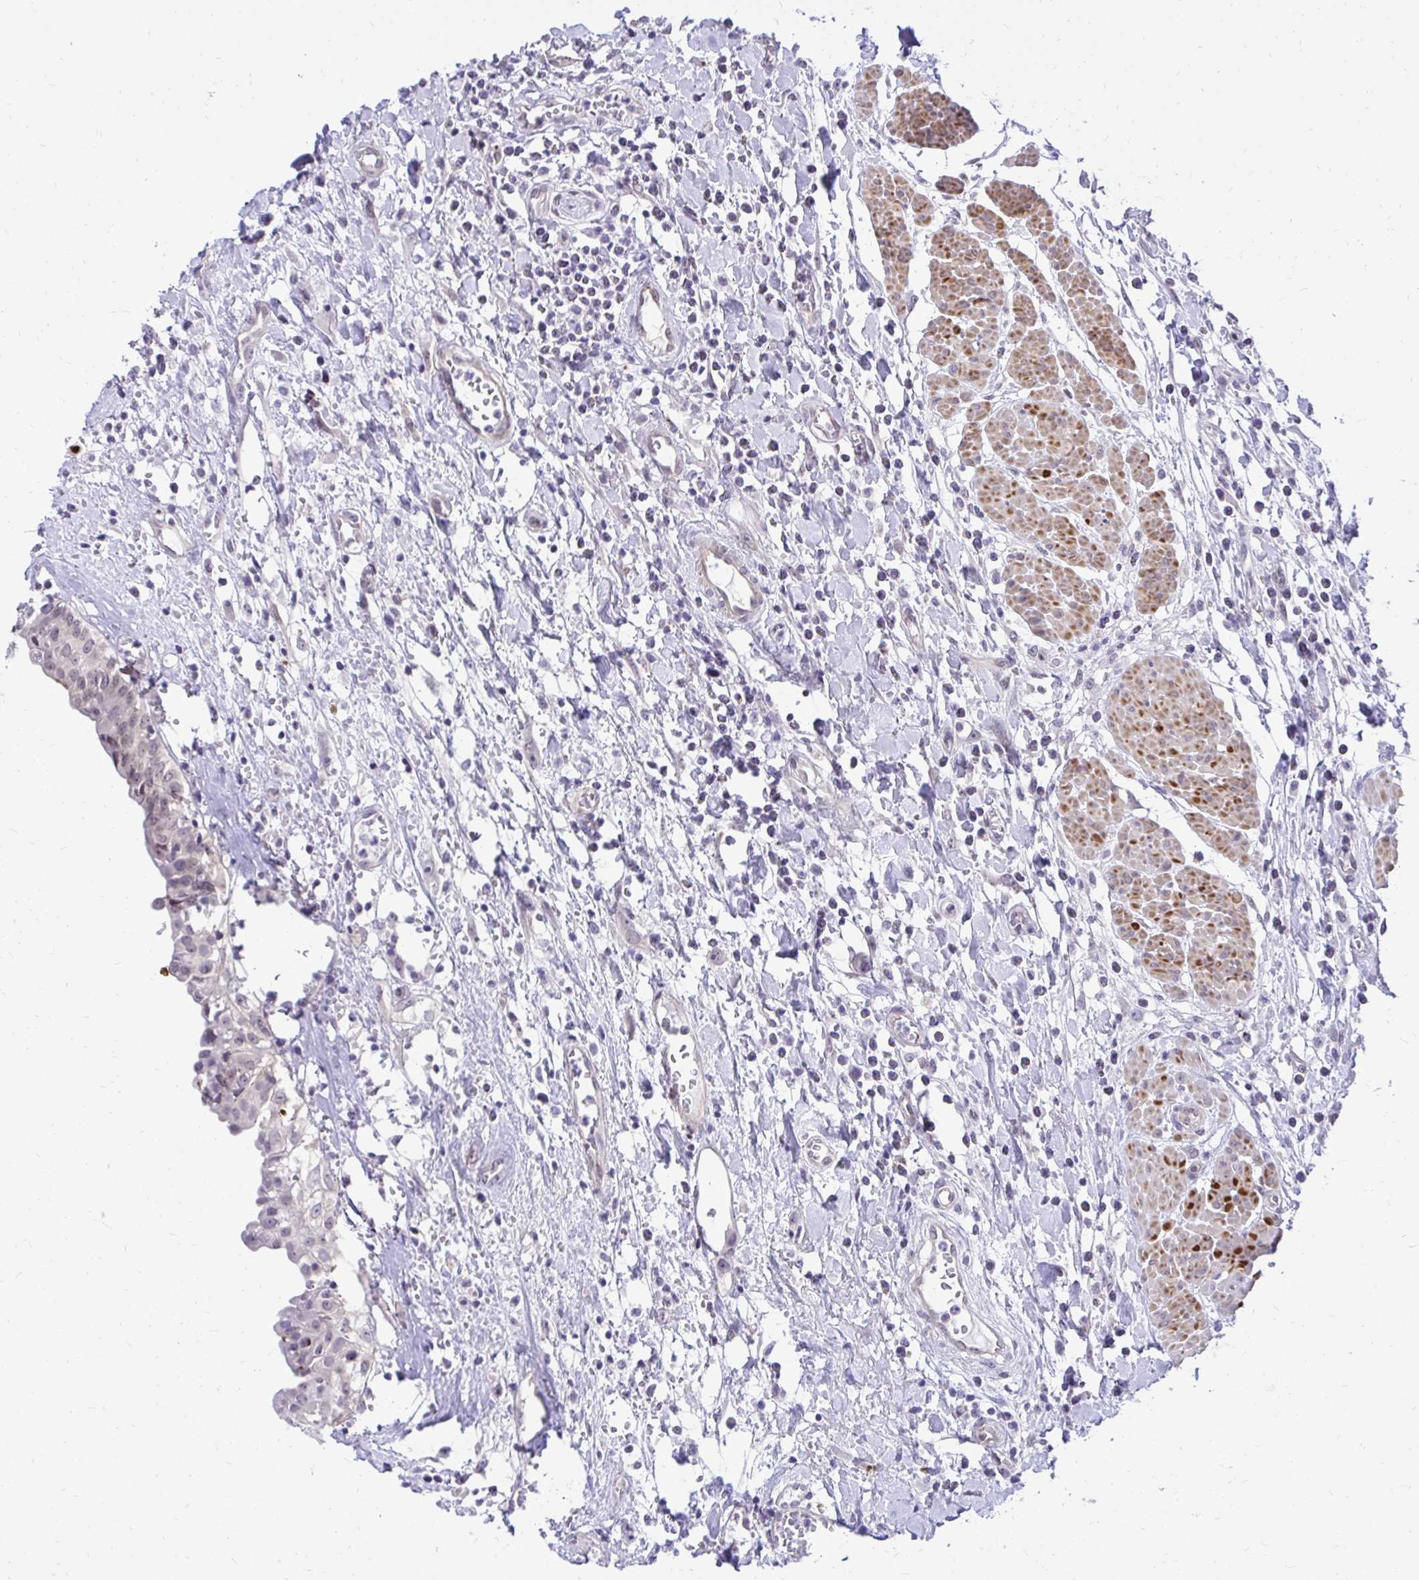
{"staining": {"intensity": "weak", "quantity": ">75%", "location": "nuclear"}, "tissue": "urinary bladder", "cell_type": "Urothelial cells", "image_type": "normal", "snomed": [{"axis": "morphology", "description": "Normal tissue, NOS"}, {"axis": "topography", "description": "Urinary bladder"}], "caption": "A high-resolution histopathology image shows immunohistochemistry staining of unremarkable urinary bladder, which demonstrates weak nuclear positivity in about >75% of urothelial cells.", "gene": "BANF1", "patient": {"sex": "male", "age": 64}}